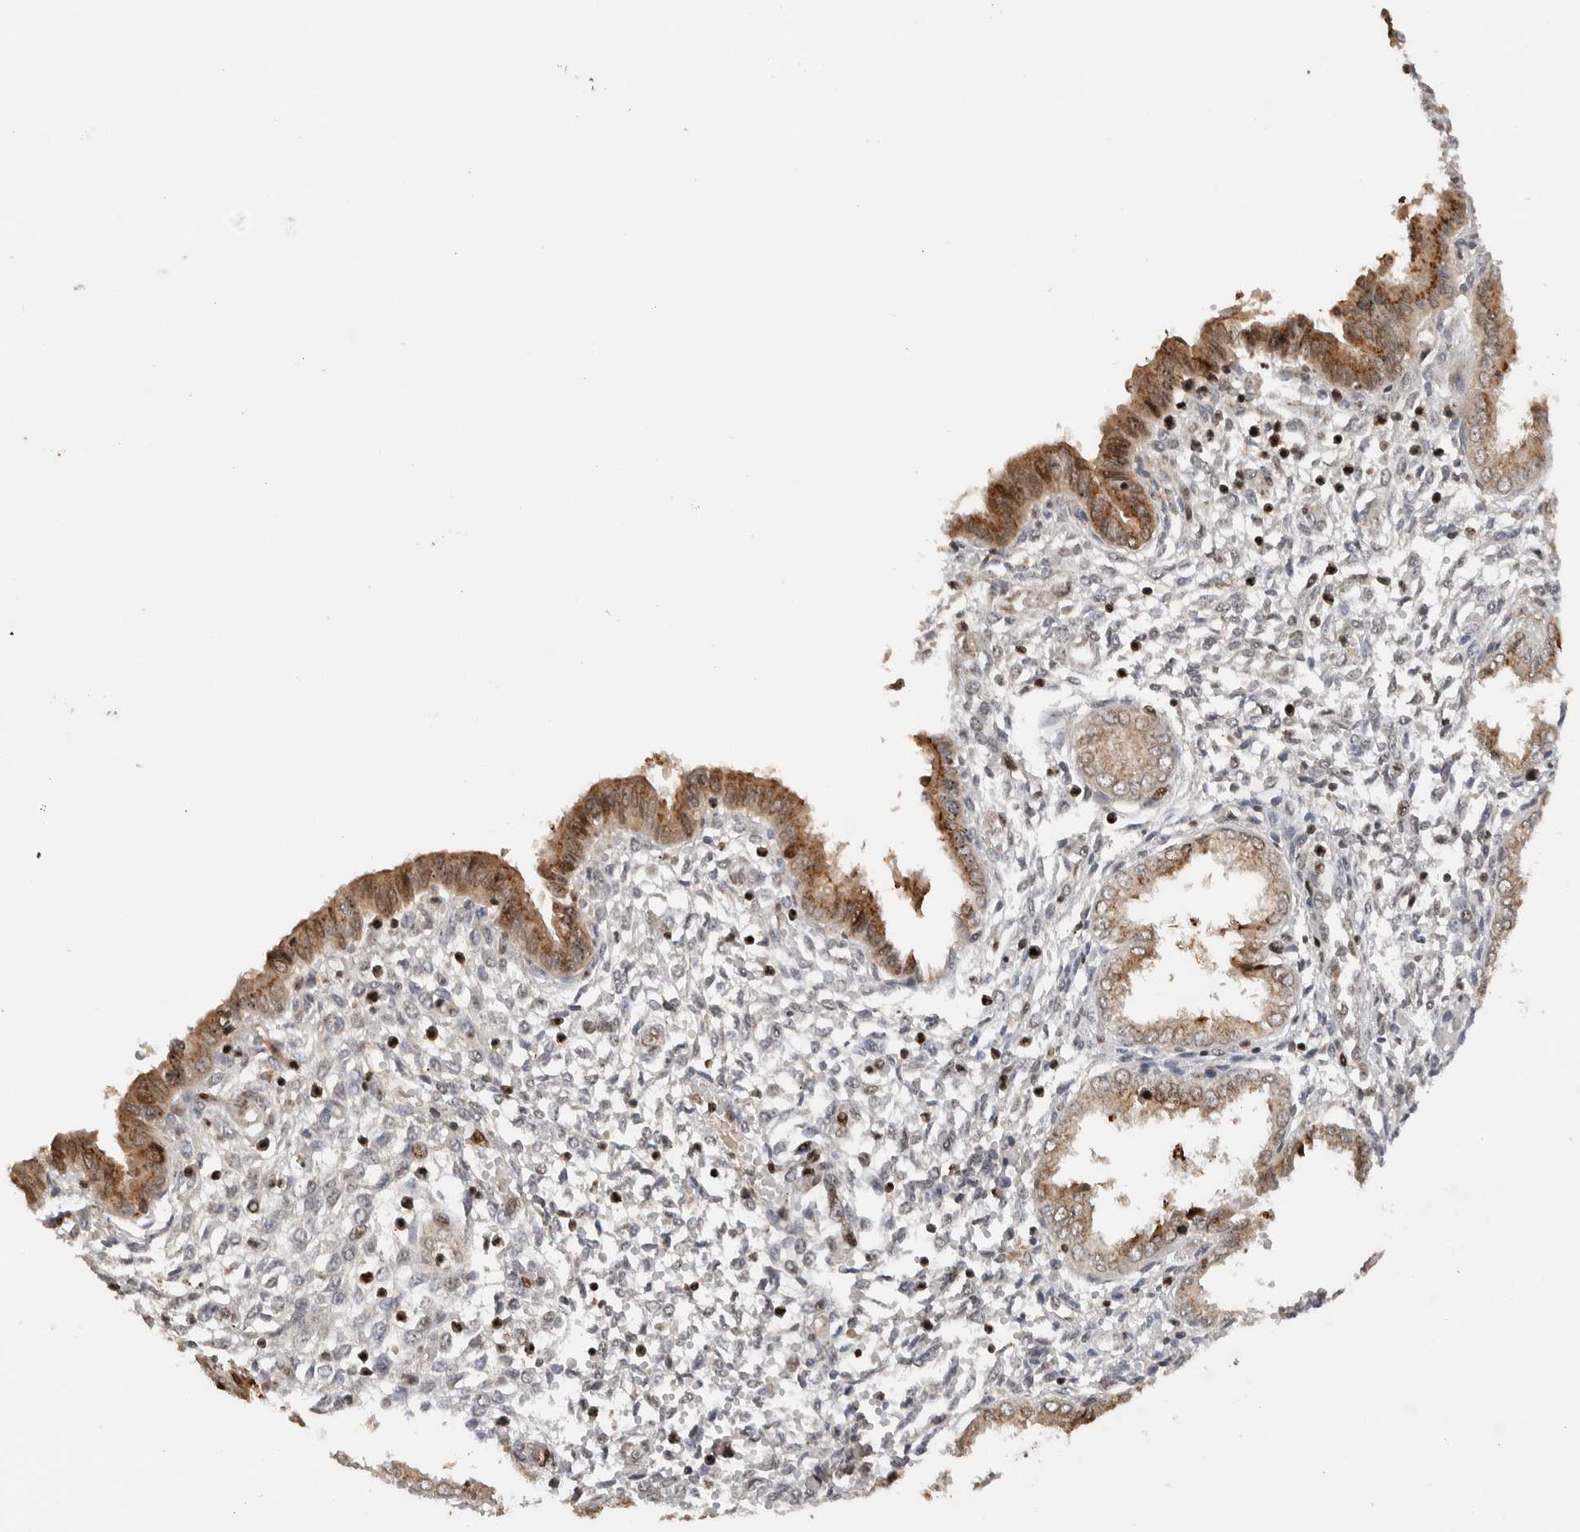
{"staining": {"intensity": "moderate", "quantity": "25%-75%", "location": "nuclear"}, "tissue": "endometrium", "cell_type": "Cells in endometrial stroma", "image_type": "normal", "snomed": [{"axis": "morphology", "description": "Normal tissue, NOS"}, {"axis": "topography", "description": "Endometrium"}], "caption": "A high-resolution photomicrograph shows immunohistochemistry staining of unremarkable endometrium, which demonstrates moderate nuclear expression in about 25%-75% of cells in endometrial stroma. (Brightfield microscopy of DAB IHC at high magnification).", "gene": "ZNF521", "patient": {"sex": "female", "age": 33}}